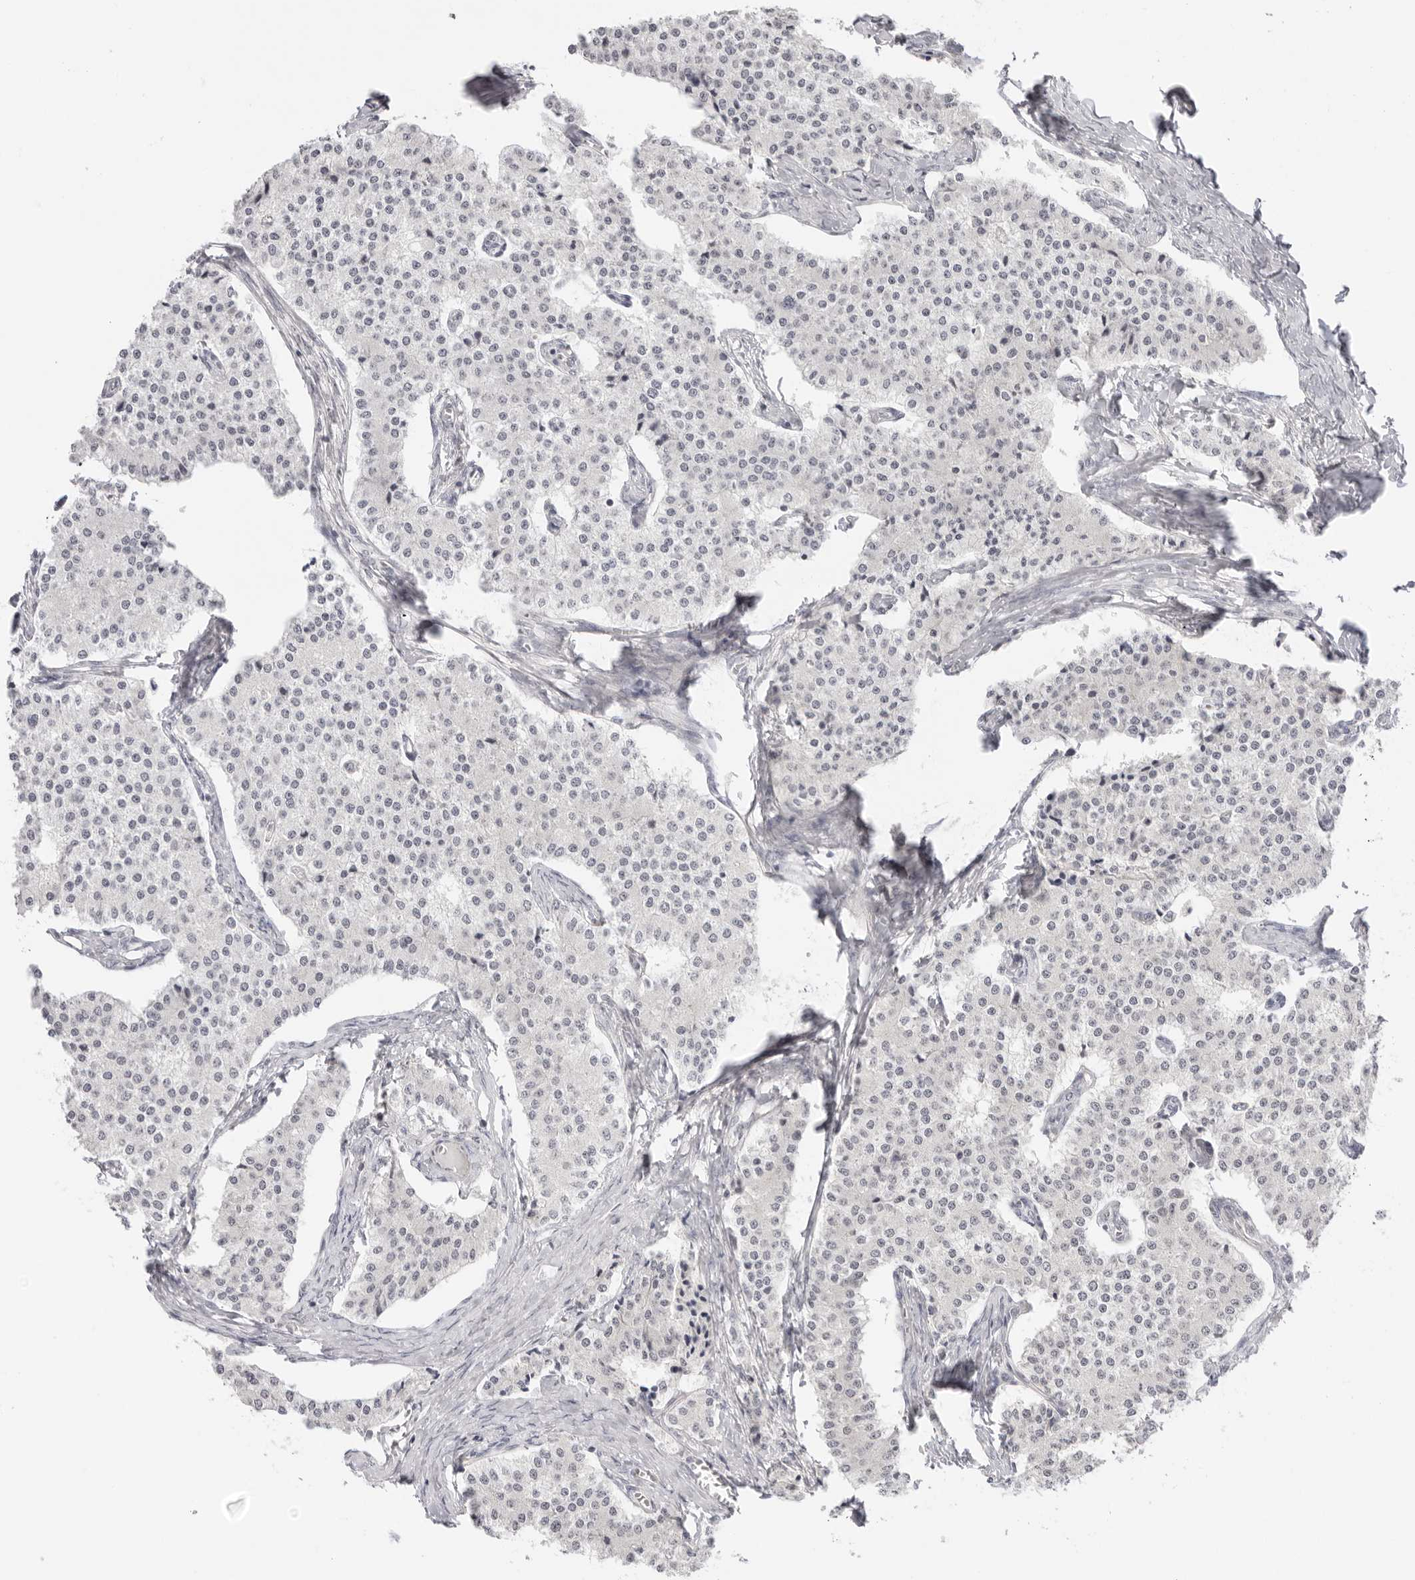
{"staining": {"intensity": "negative", "quantity": "none", "location": "none"}, "tissue": "carcinoid", "cell_type": "Tumor cells", "image_type": "cancer", "snomed": [{"axis": "morphology", "description": "Carcinoid, malignant, NOS"}, {"axis": "topography", "description": "Colon"}], "caption": "The immunohistochemistry (IHC) image has no significant positivity in tumor cells of malignant carcinoid tissue.", "gene": "TRAPPC3", "patient": {"sex": "female", "age": 52}}